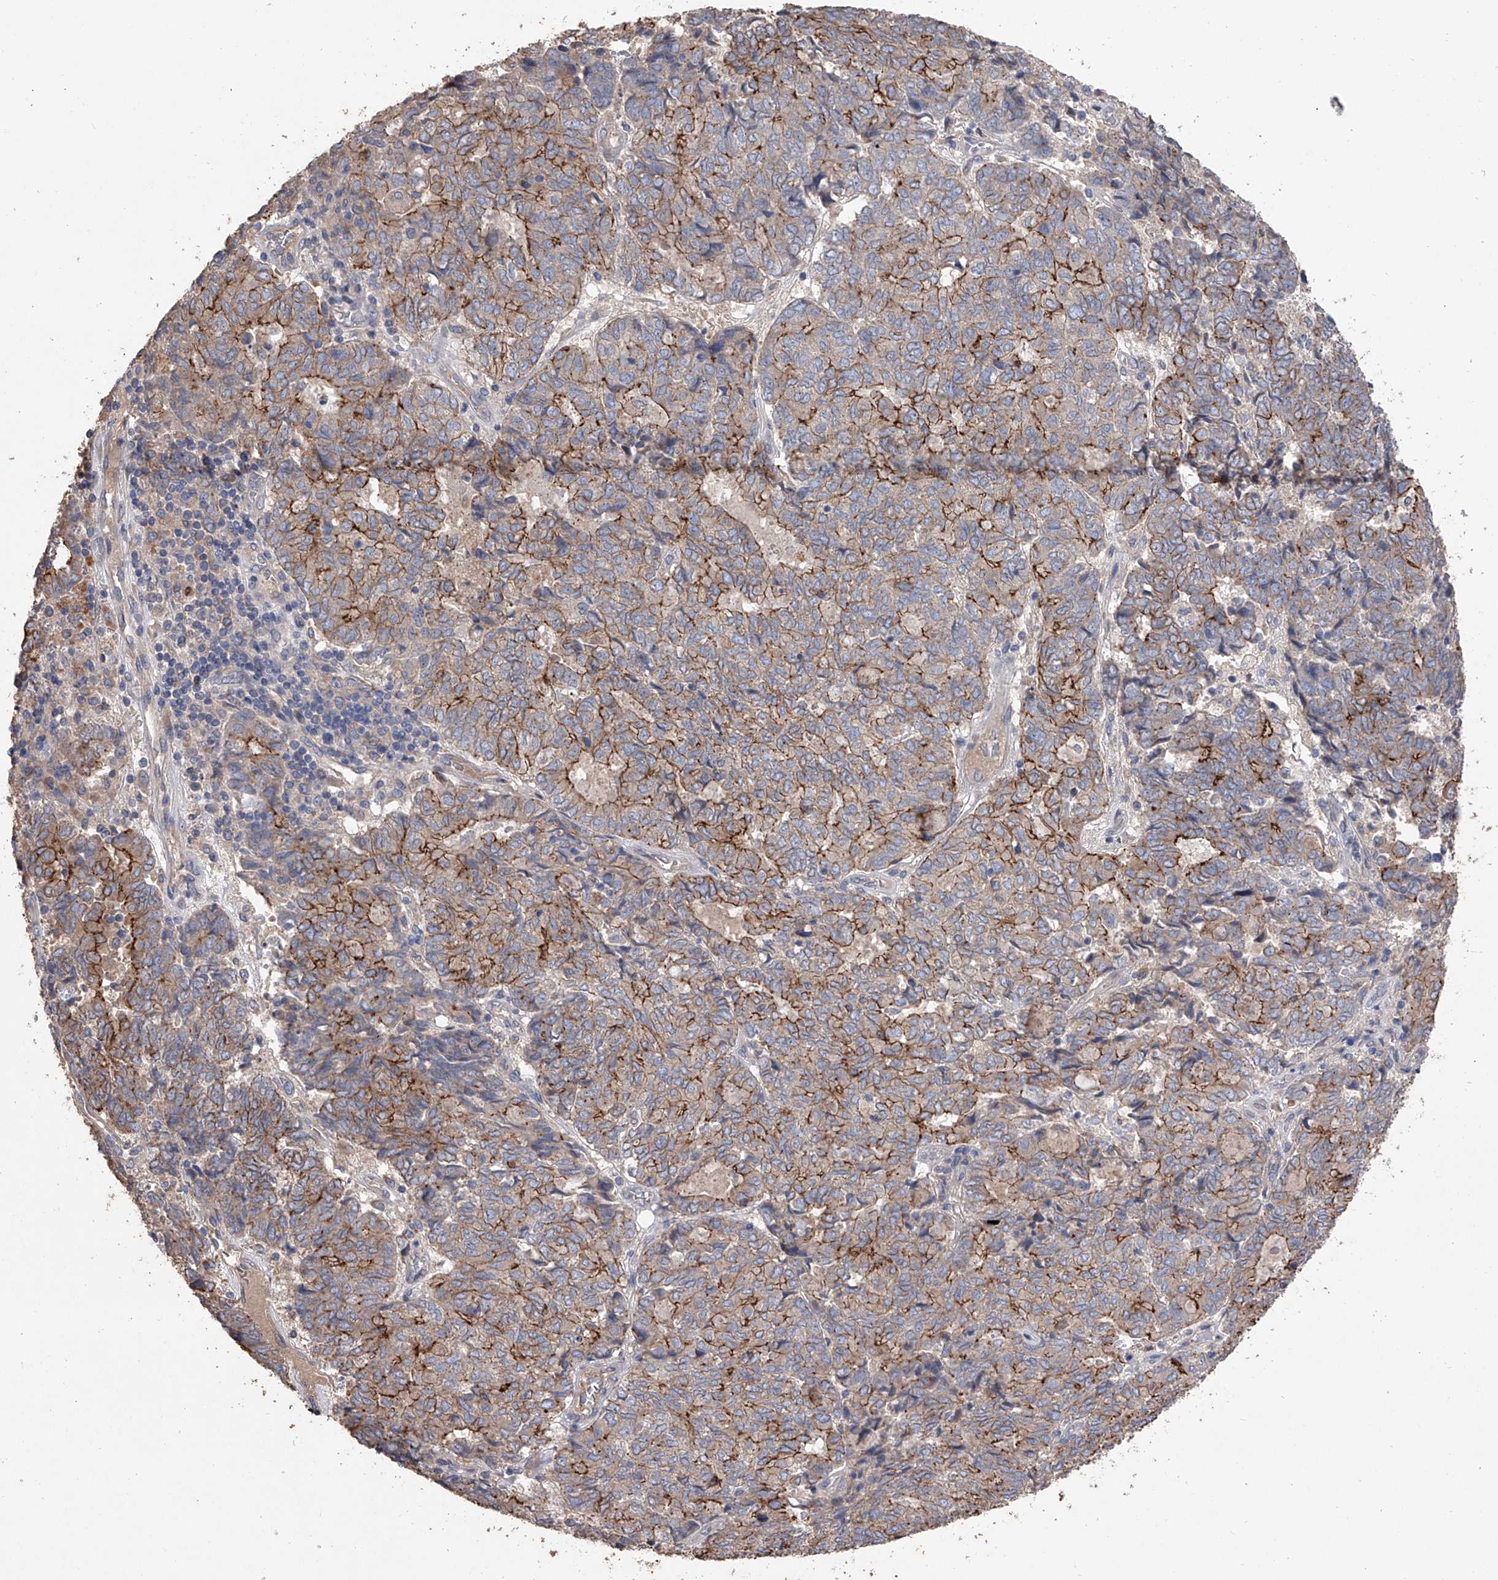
{"staining": {"intensity": "moderate", "quantity": "25%-75%", "location": "cytoplasmic/membranous"}, "tissue": "endometrial cancer", "cell_type": "Tumor cells", "image_type": "cancer", "snomed": [{"axis": "morphology", "description": "Adenocarcinoma, NOS"}, {"axis": "topography", "description": "Endometrium"}], "caption": "A photomicrograph showing moderate cytoplasmic/membranous expression in about 25%-75% of tumor cells in endometrial cancer (adenocarcinoma), as visualized by brown immunohistochemical staining.", "gene": "ZNF343", "patient": {"sex": "female", "age": 80}}